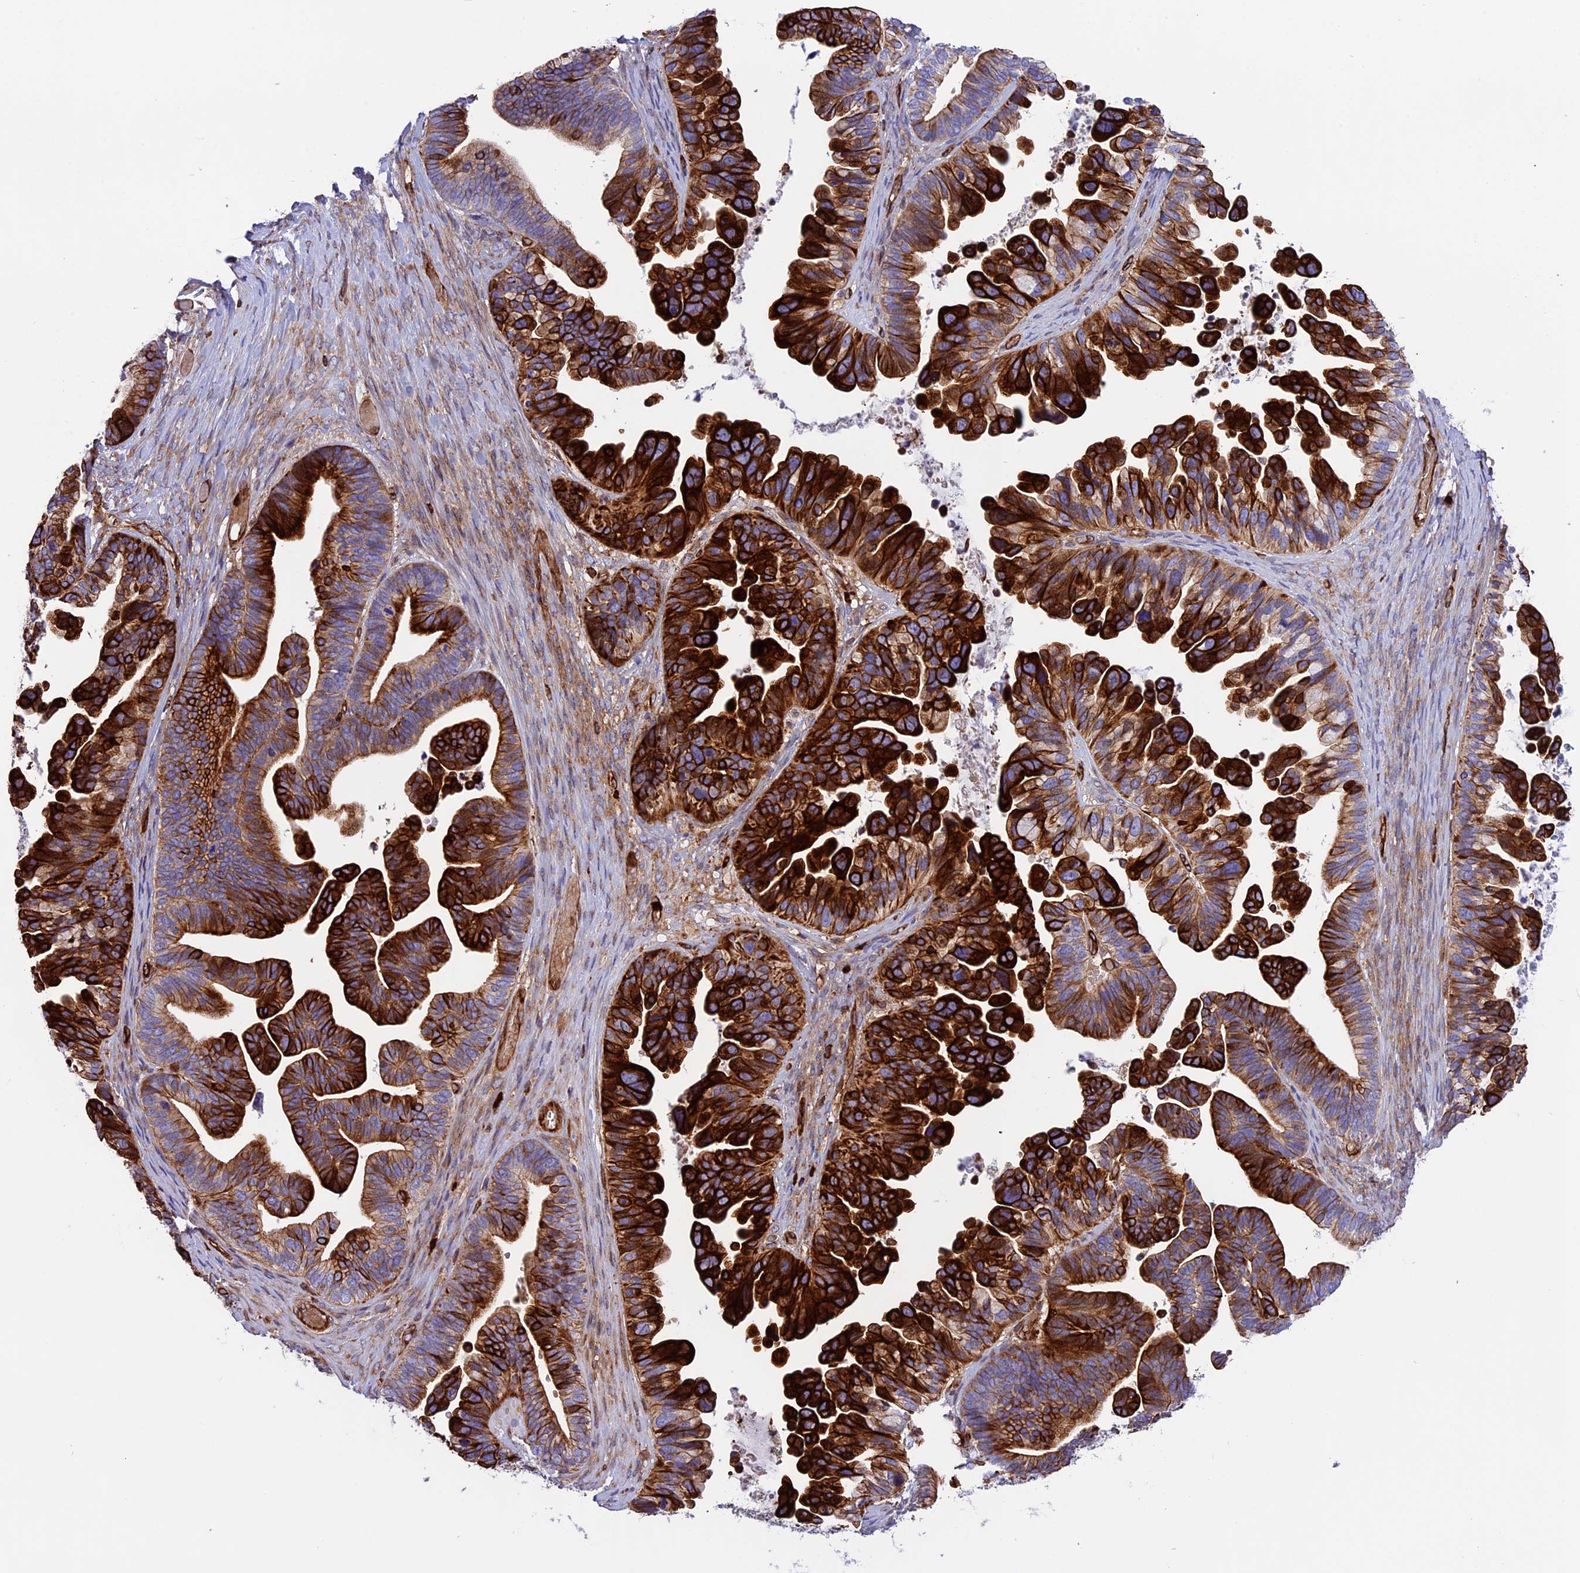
{"staining": {"intensity": "strong", "quantity": "25%-75%", "location": "cytoplasmic/membranous"}, "tissue": "ovarian cancer", "cell_type": "Tumor cells", "image_type": "cancer", "snomed": [{"axis": "morphology", "description": "Cystadenocarcinoma, serous, NOS"}, {"axis": "topography", "description": "Ovary"}], "caption": "Strong cytoplasmic/membranous positivity for a protein is appreciated in approximately 25%-75% of tumor cells of ovarian cancer (serous cystadenocarcinoma) using IHC.", "gene": "CD99L2", "patient": {"sex": "female", "age": 56}}